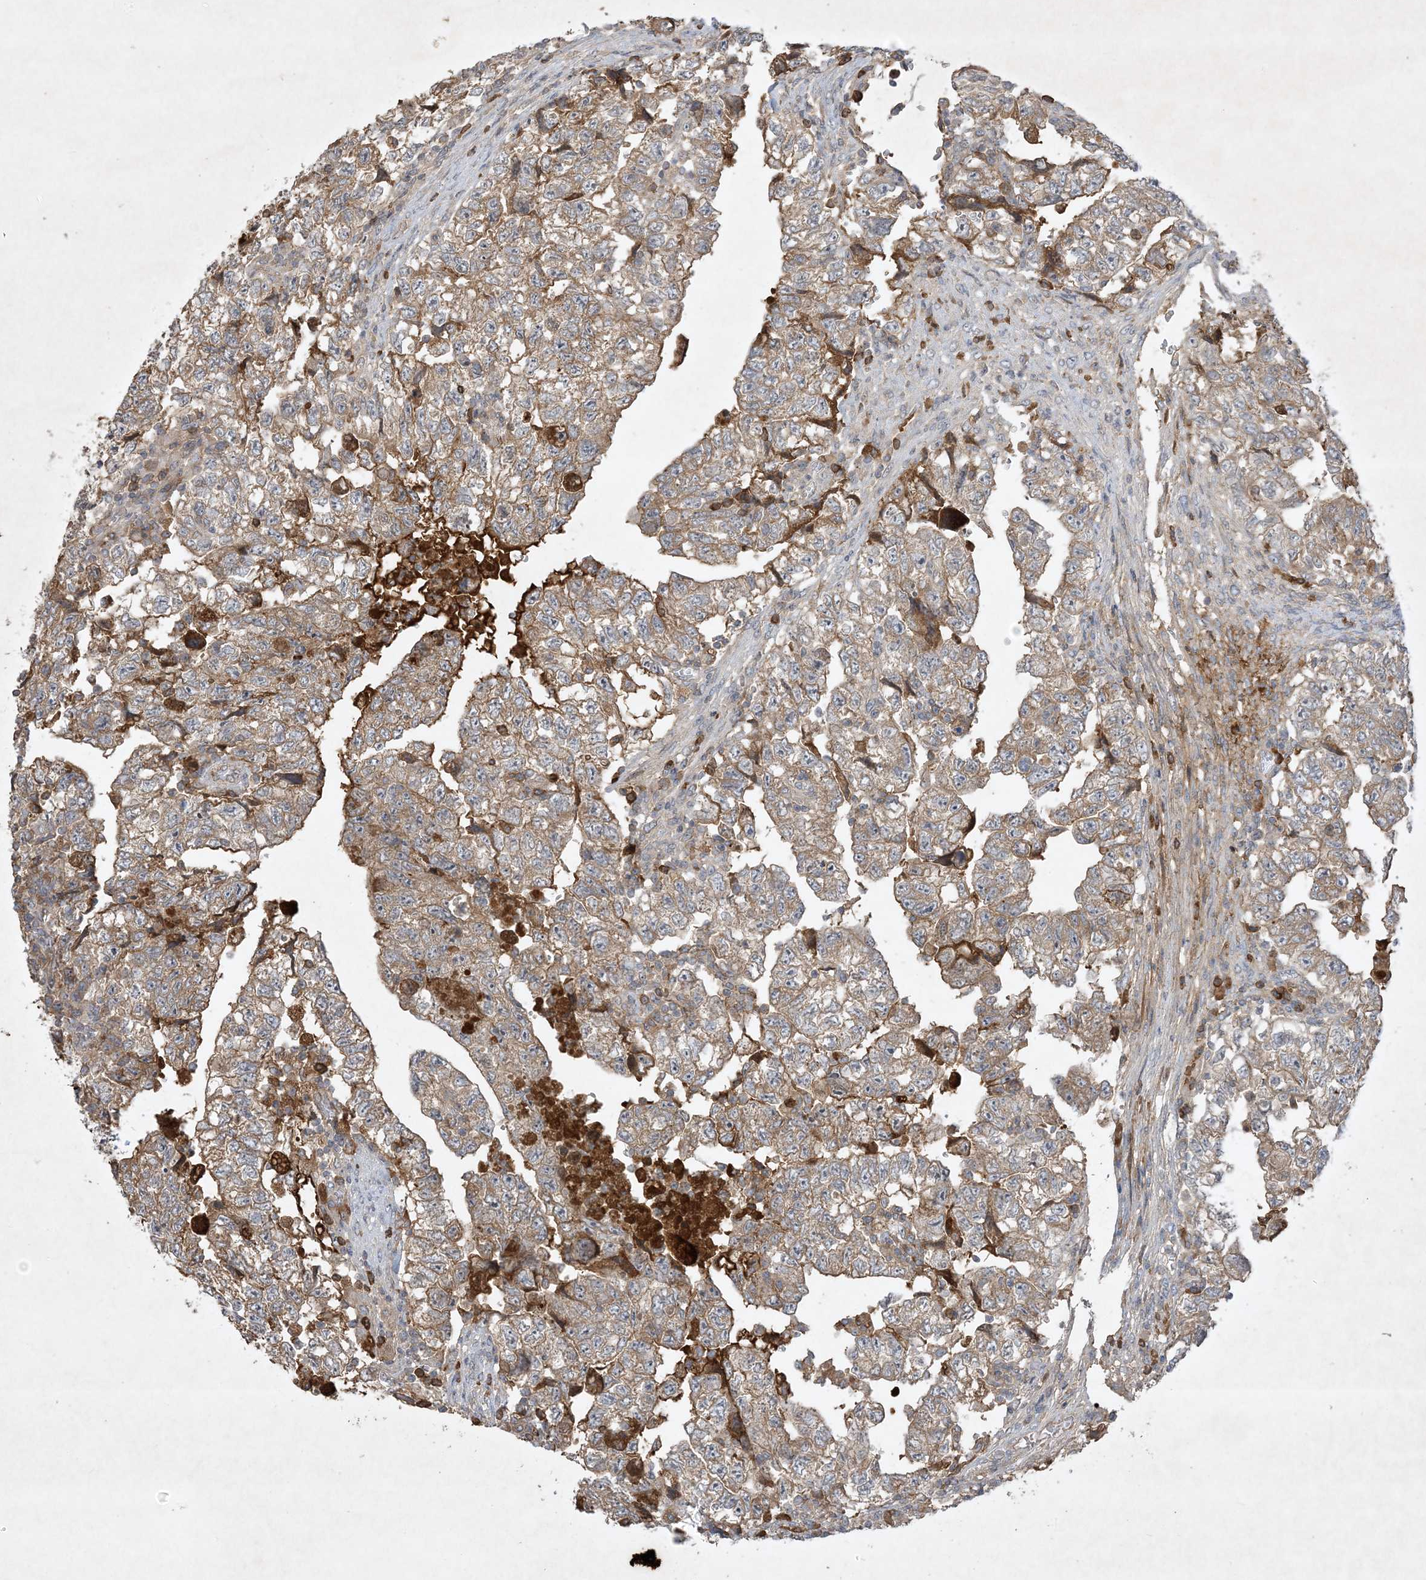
{"staining": {"intensity": "moderate", "quantity": ">75%", "location": "cytoplasmic/membranous"}, "tissue": "testis cancer", "cell_type": "Tumor cells", "image_type": "cancer", "snomed": [{"axis": "morphology", "description": "Carcinoma, Embryonal, NOS"}, {"axis": "topography", "description": "Testis"}], "caption": "Embryonal carcinoma (testis) tissue reveals moderate cytoplasmic/membranous positivity in approximately >75% of tumor cells", "gene": "FETUB", "patient": {"sex": "male", "age": 36}}